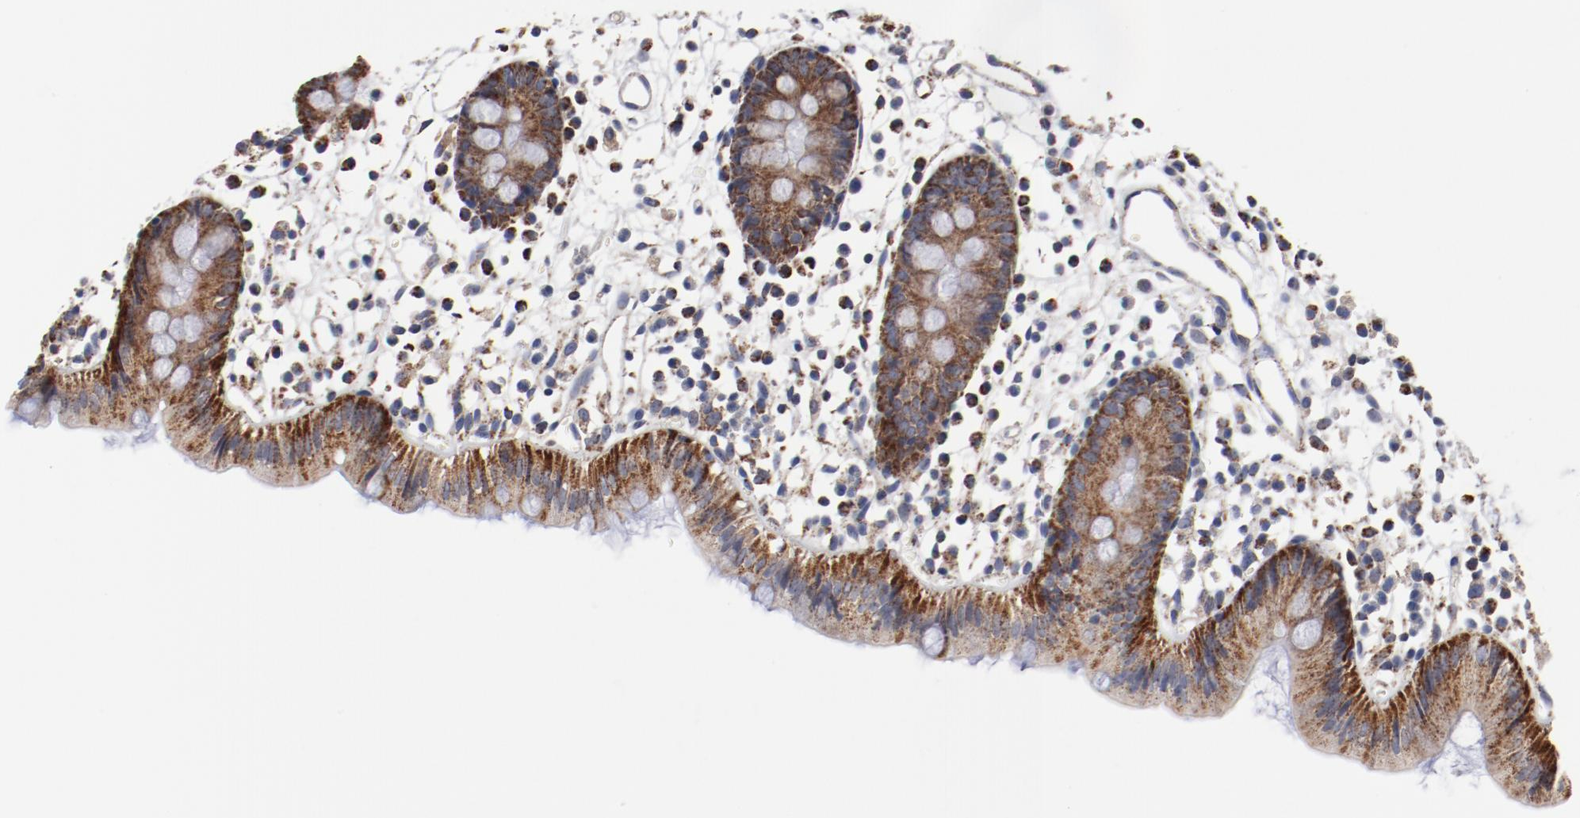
{"staining": {"intensity": "negative", "quantity": "none", "location": "none"}, "tissue": "colon", "cell_type": "Endothelial cells", "image_type": "normal", "snomed": [{"axis": "morphology", "description": "Normal tissue, NOS"}, {"axis": "topography", "description": "Colon"}], "caption": "DAB immunohistochemical staining of normal colon reveals no significant positivity in endothelial cells.", "gene": "NDUFV2", "patient": {"sex": "male", "age": 14}}